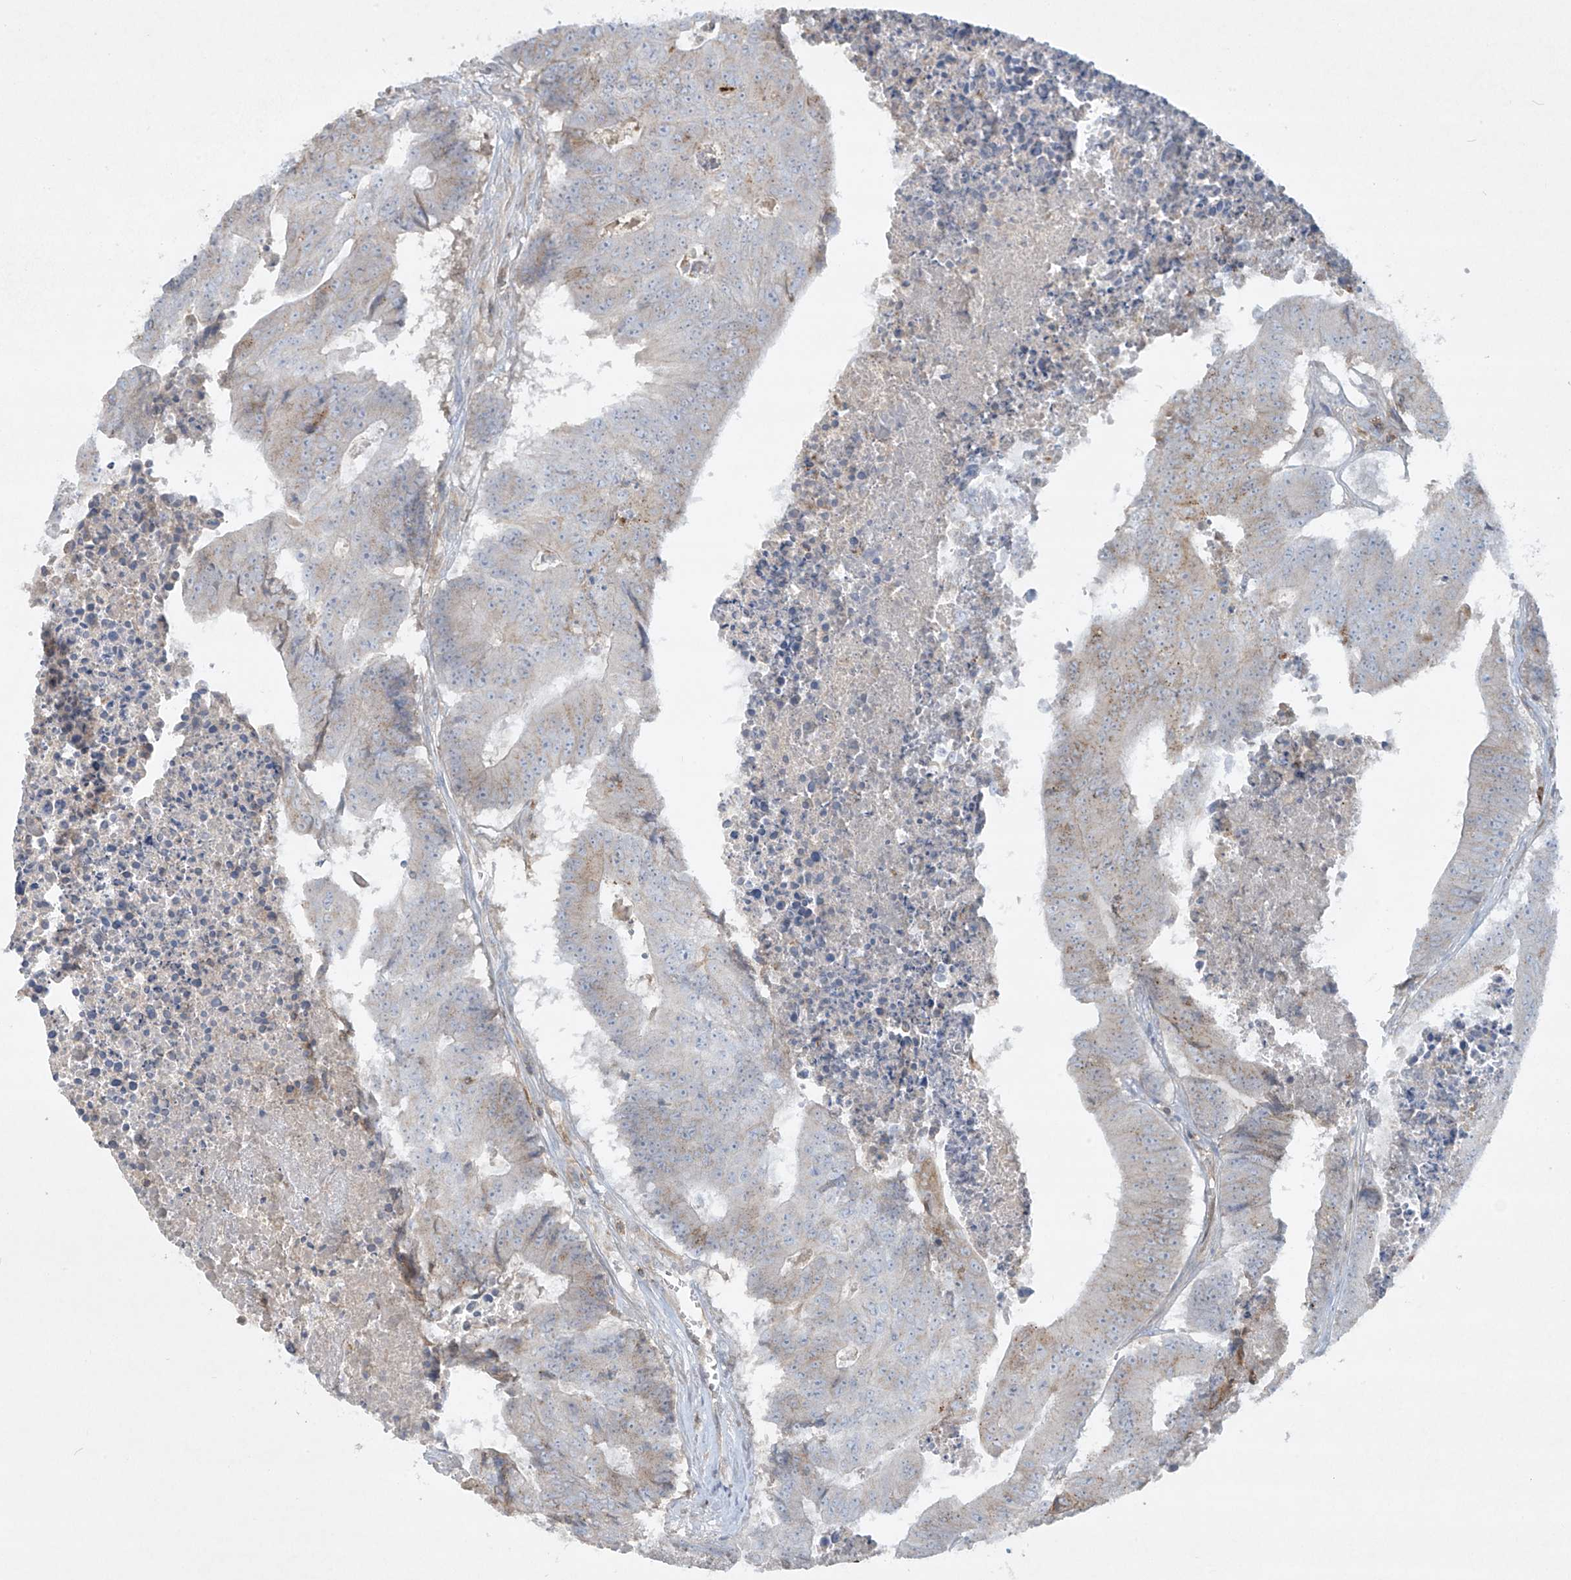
{"staining": {"intensity": "weak", "quantity": "<25%", "location": "cytoplasmic/membranous"}, "tissue": "colorectal cancer", "cell_type": "Tumor cells", "image_type": "cancer", "snomed": [{"axis": "morphology", "description": "Adenocarcinoma, NOS"}, {"axis": "topography", "description": "Colon"}], "caption": "High magnification brightfield microscopy of colorectal adenocarcinoma stained with DAB (brown) and counterstained with hematoxylin (blue): tumor cells show no significant positivity. Nuclei are stained in blue.", "gene": "HLA-E", "patient": {"sex": "male", "age": 87}}